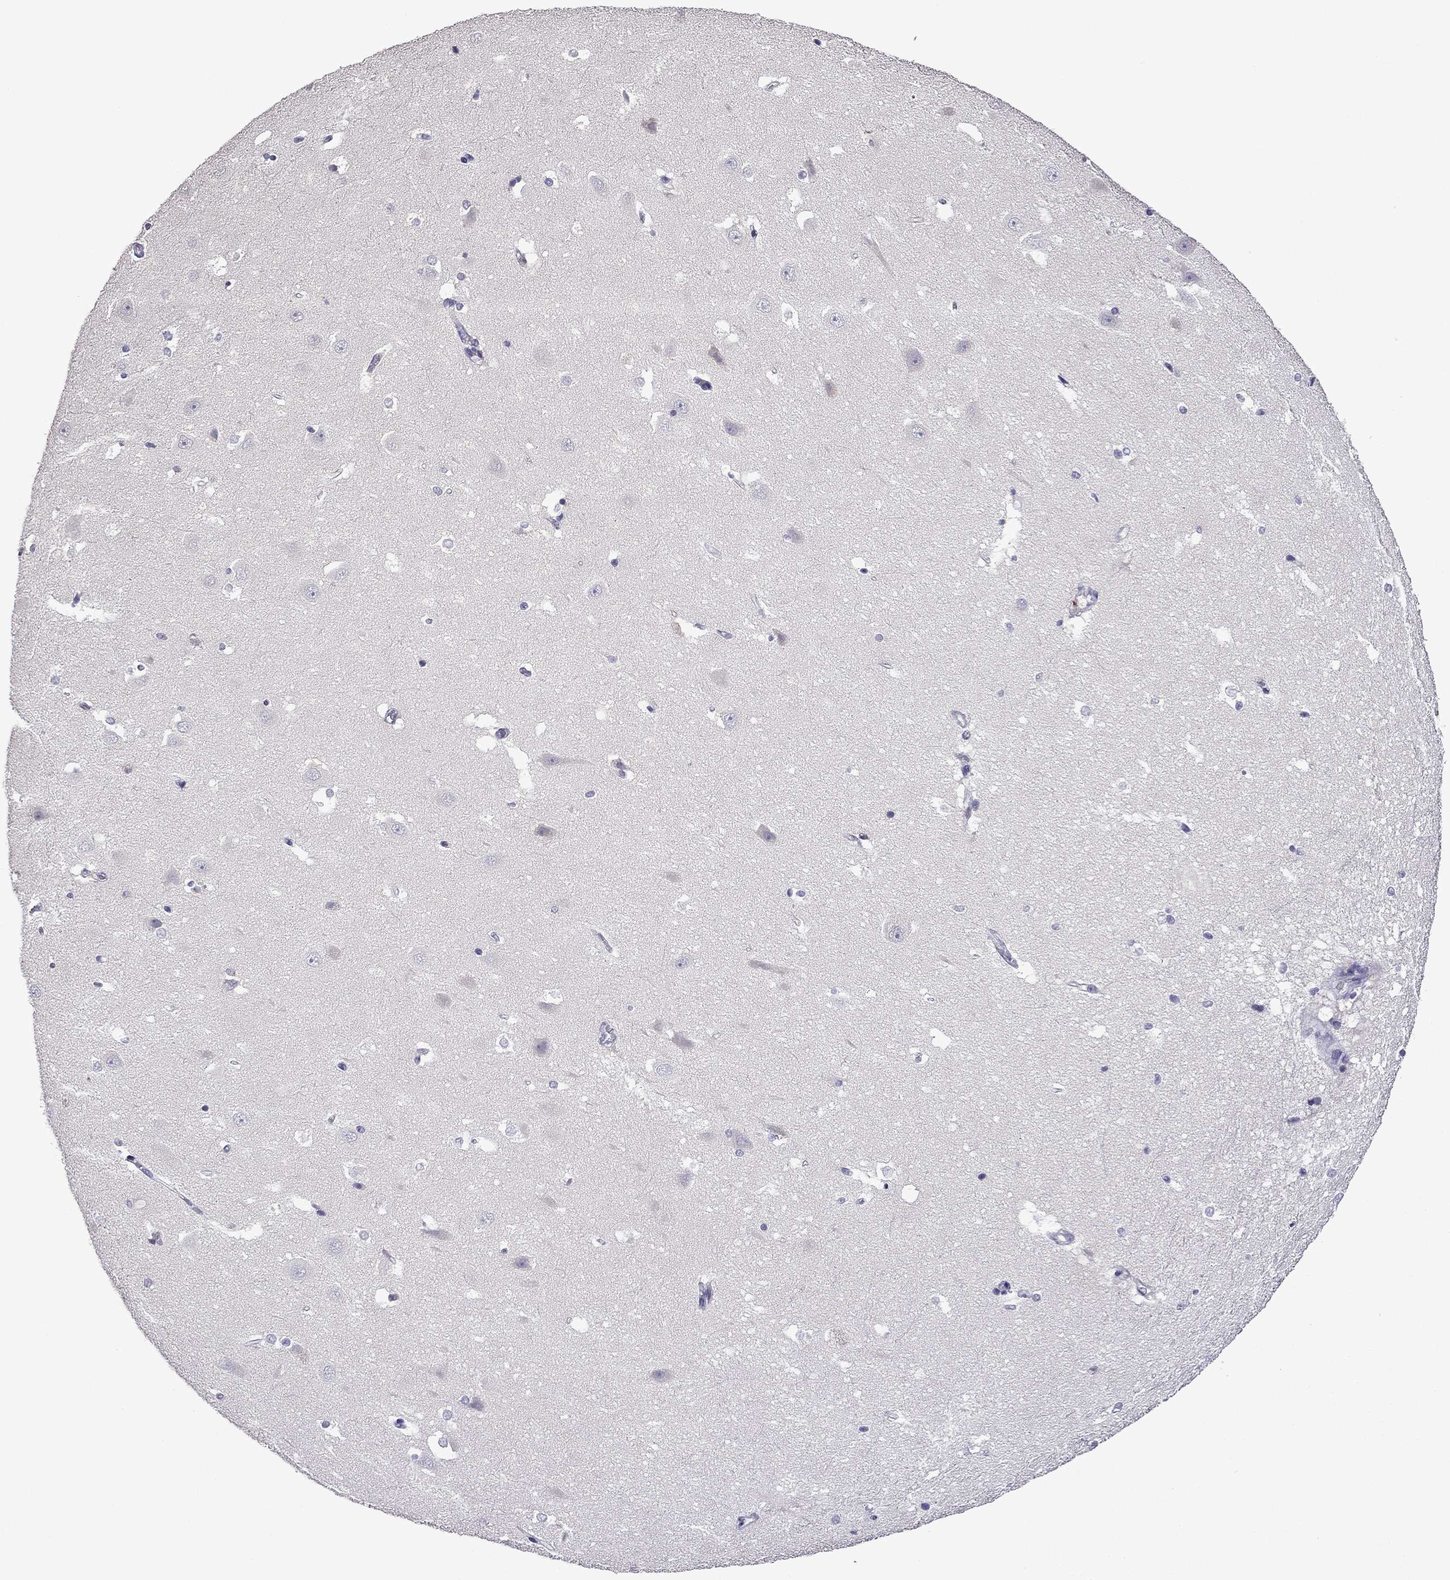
{"staining": {"intensity": "negative", "quantity": "none", "location": "none"}, "tissue": "hippocampus", "cell_type": "Glial cells", "image_type": "normal", "snomed": [{"axis": "morphology", "description": "Normal tissue, NOS"}, {"axis": "topography", "description": "Hippocampus"}], "caption": "Protein analysis of normal hippocampus exhibits no significant positivity in glial cells.", "gene": "TTN", "patient": {"sex": "male", "age": 44}}